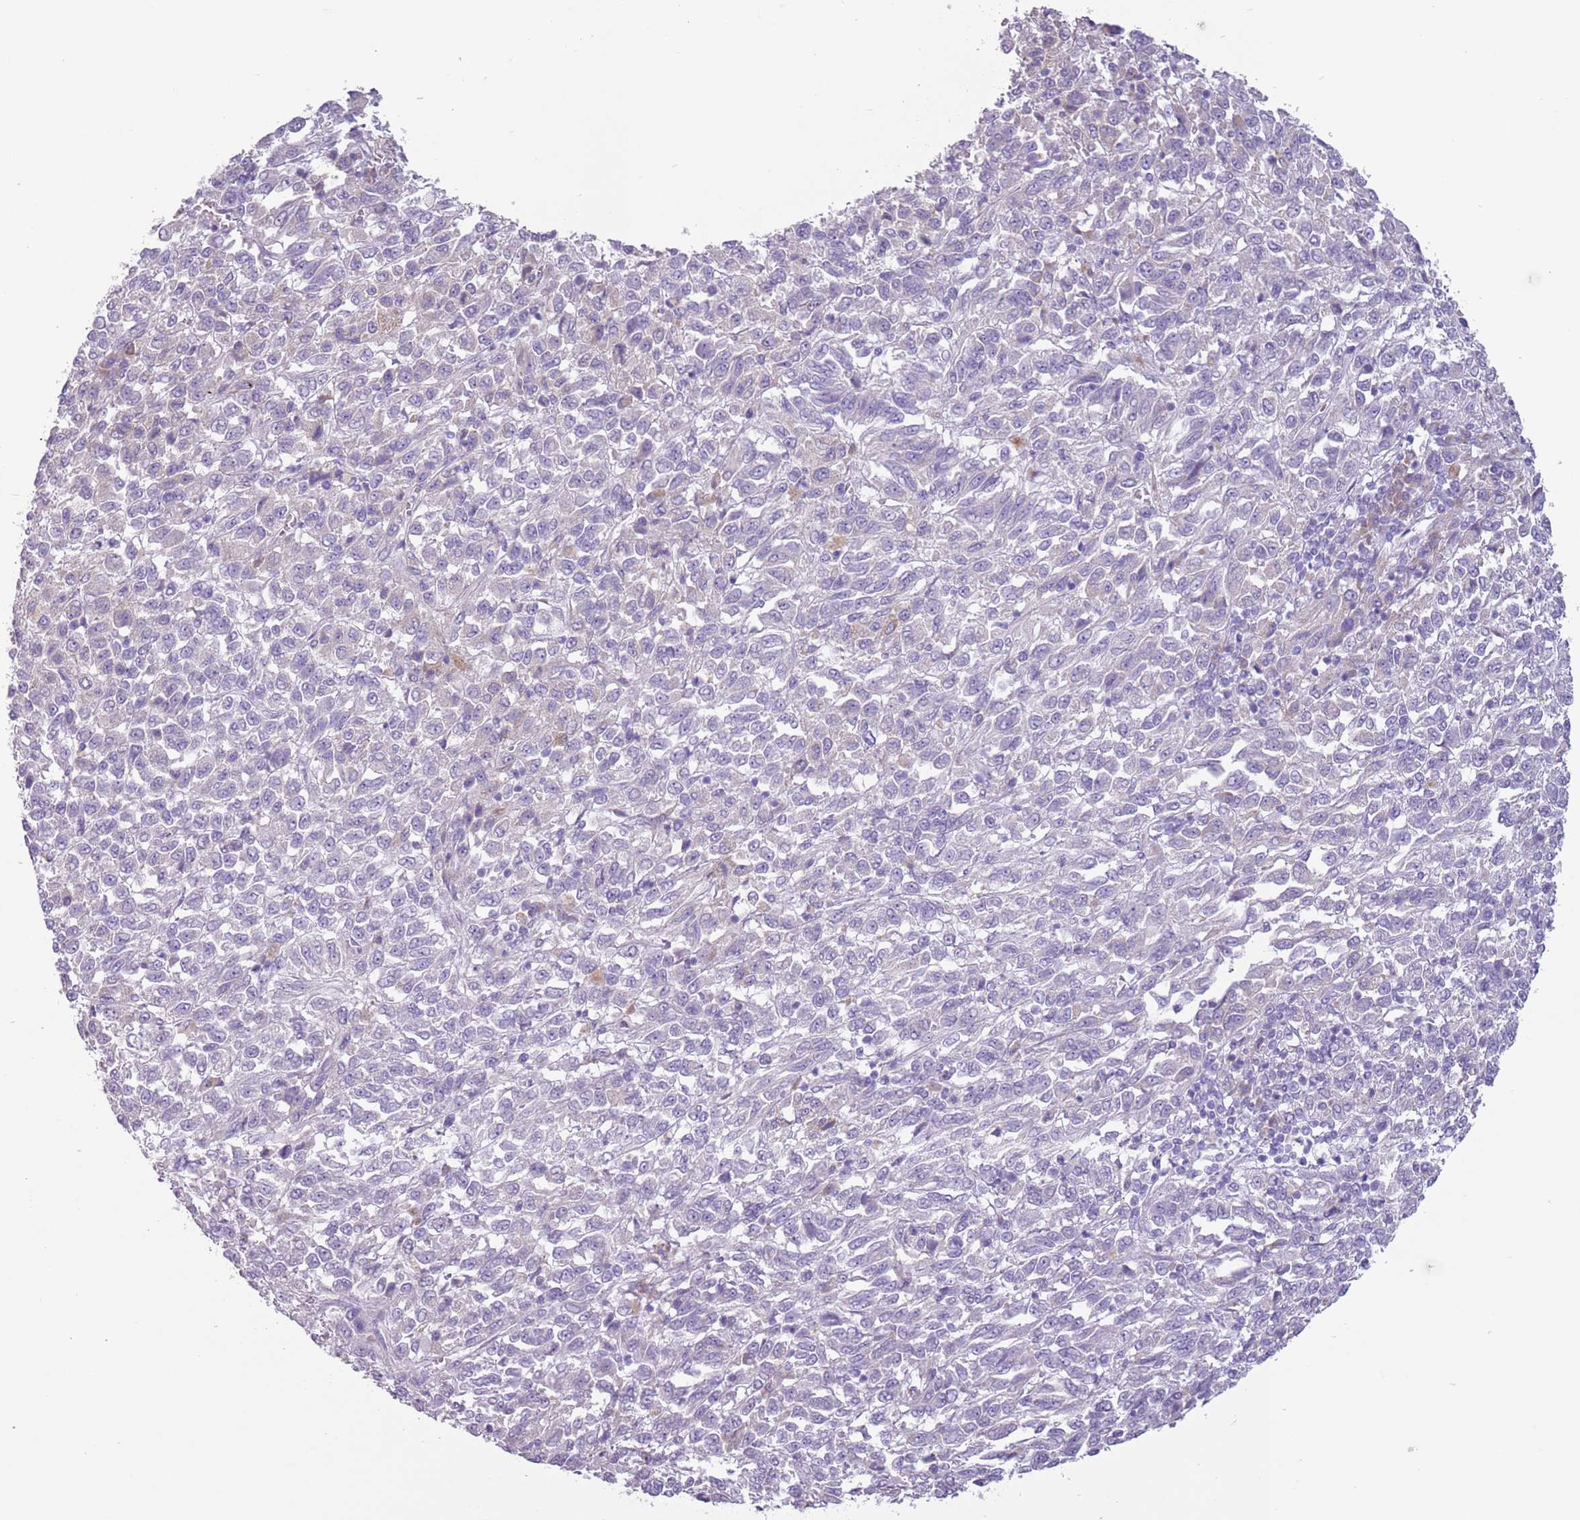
{"staining": {"intensity": "negative", "quantity": "none", "location": "none"}, "tissue": "melanoma", "cell_type": "Tumor cells", "image_type": "cancer", "snomed": [{"axis": "morphology", "description": "Malignant melanoma, Metastatic site"}, {"axis": "topography", "description": "Lung"}], "caption": "Immunohistochemical staining of melanoma demonstrates no significant expression in tumor cells.", "gene": "HYOU1", "patient": {"sex": "male", "age": 64}}